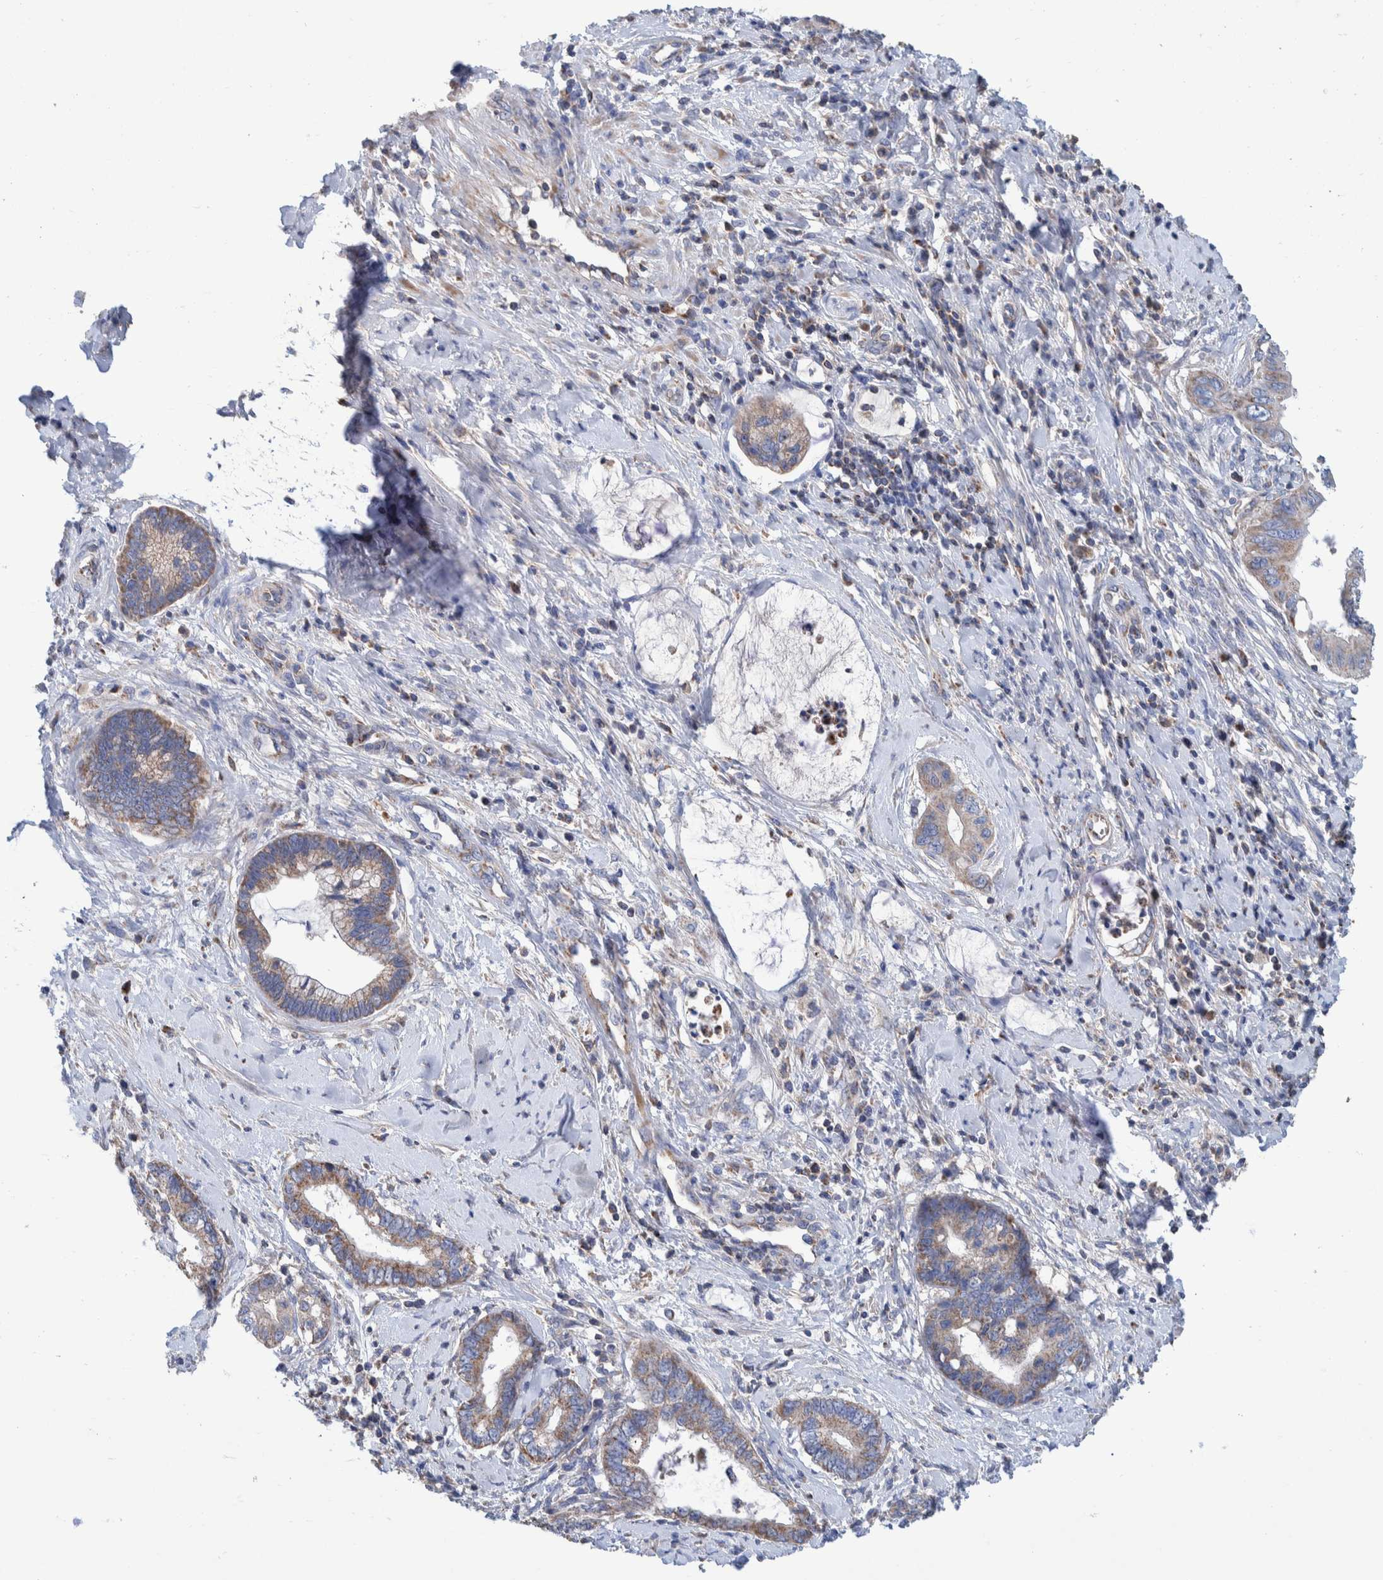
{"staining": {"intensity": "moderate", "quantity": ">75%", "location": "cytoplasmic/membranous"}, "tissue": "cervical cancer", "cell_type": "Tumor cells", "image_type": "cancer", "snomed": [{"axis": "morphology", "description": "Adenocarcinoma, NOS"}, {"axis": "topography", "description": "Cervix"}], "caption": "Tumor cells demonstrate moderate cytoplasmic/membranous expression in approximately >75% of cells in cervical adenocarcinoma.", "gene": "DECR1", "patient": {"sex": "female", "age": 44}}